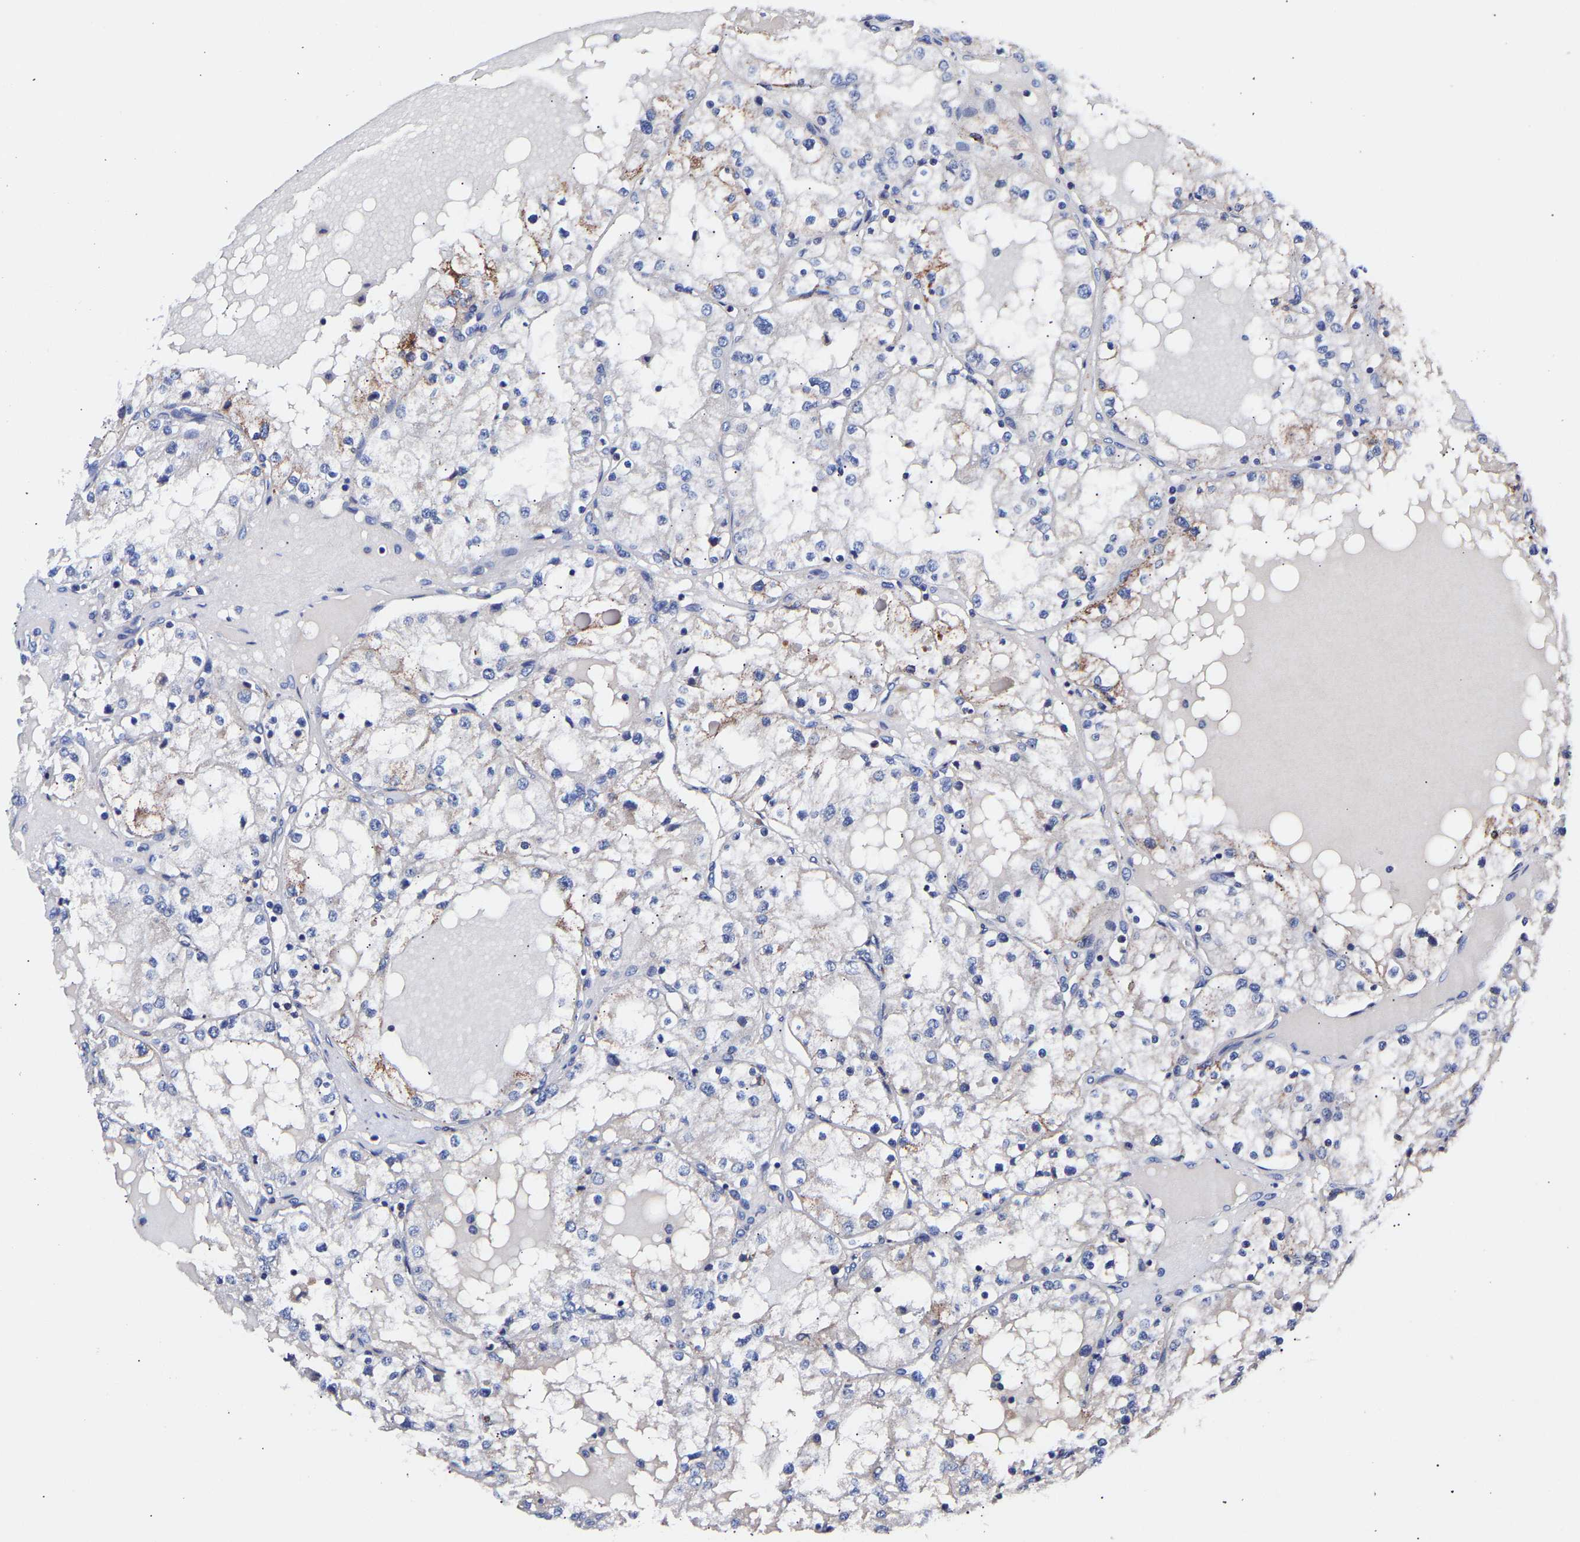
{"staining": {"intensity": "moderate", "quantity": "<25%", "location": "cytoplasmic/membranous"}, "tissue": "renal cancer", "cell_type": "Tumor cells", "image_type": "cancer", "snomed": [{"axis": "morphology", "description": "Adenocarcinoma, NOS"}, {"axis": "topography", "description": "Kidney"}], "caption": "Renal cancer (adenocarcinoma) stained with a protein marker reveals moderate staining in tumor cells.", "gene": "SEM1", "patient": {"sex": "male", "age": 68}}